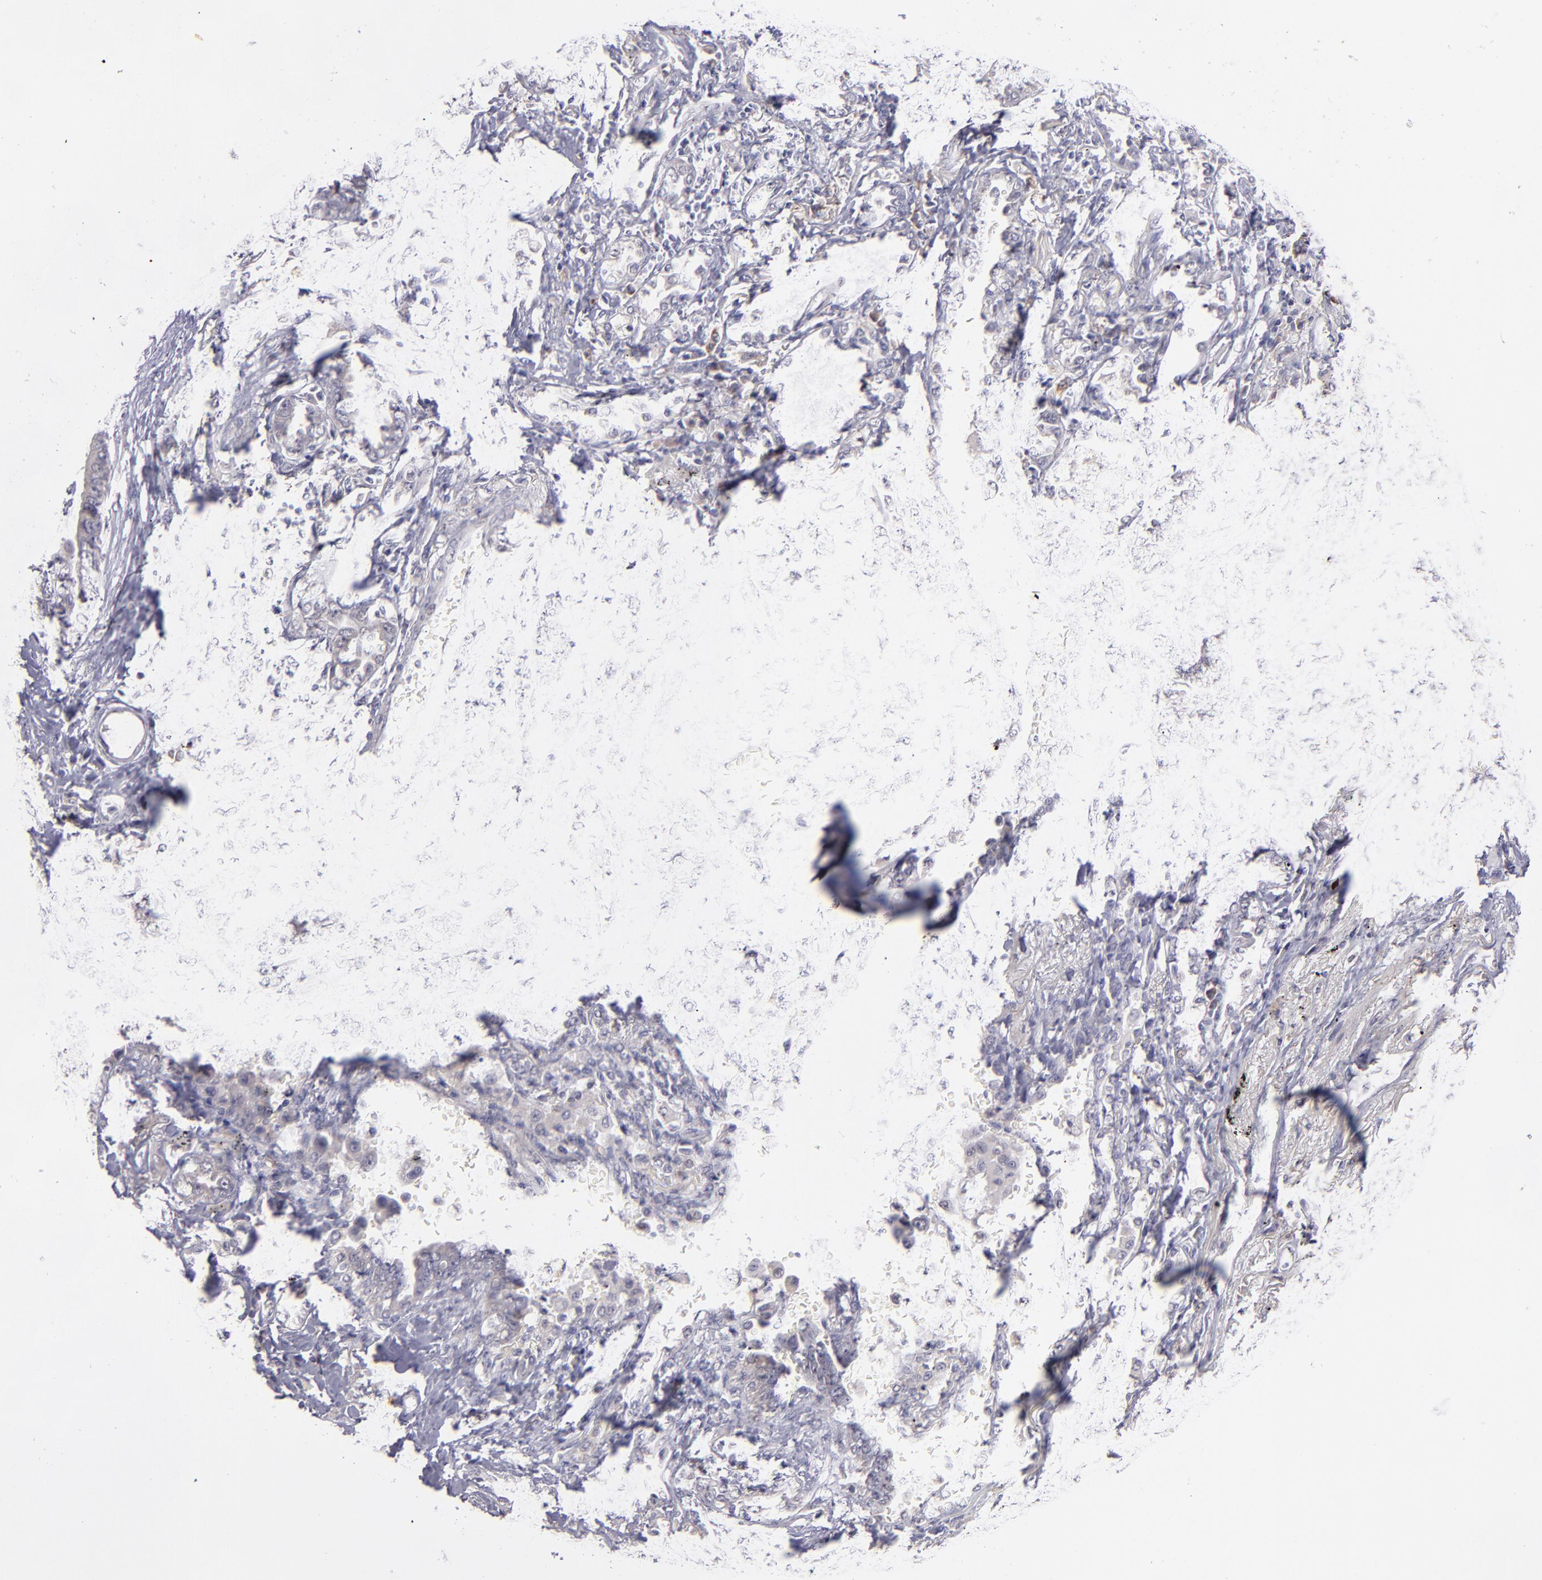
{"staining": {"intensity": "negative", "quantity": "none", "location": "none"}, "tissue": "lung cancer", "cell_type": "Tumor cells", "image_type": "cancer", "snomed": [{"axis": "morphology", "description": "Adenocarcinoma, NOS"}, {"axis": "topography", "description": "Lung"}], "caption": "The micrograph displays no staining of tumor cells in lung cancer. Brightfield microscopy of immunohistochemistry stained with DAB (3,3'-diaminobenzidine) (brown) and hematoxylin (blue), captured at high magnification.", "gene": "TRAF3", "patient": {"sex": "female", "age": 64}}